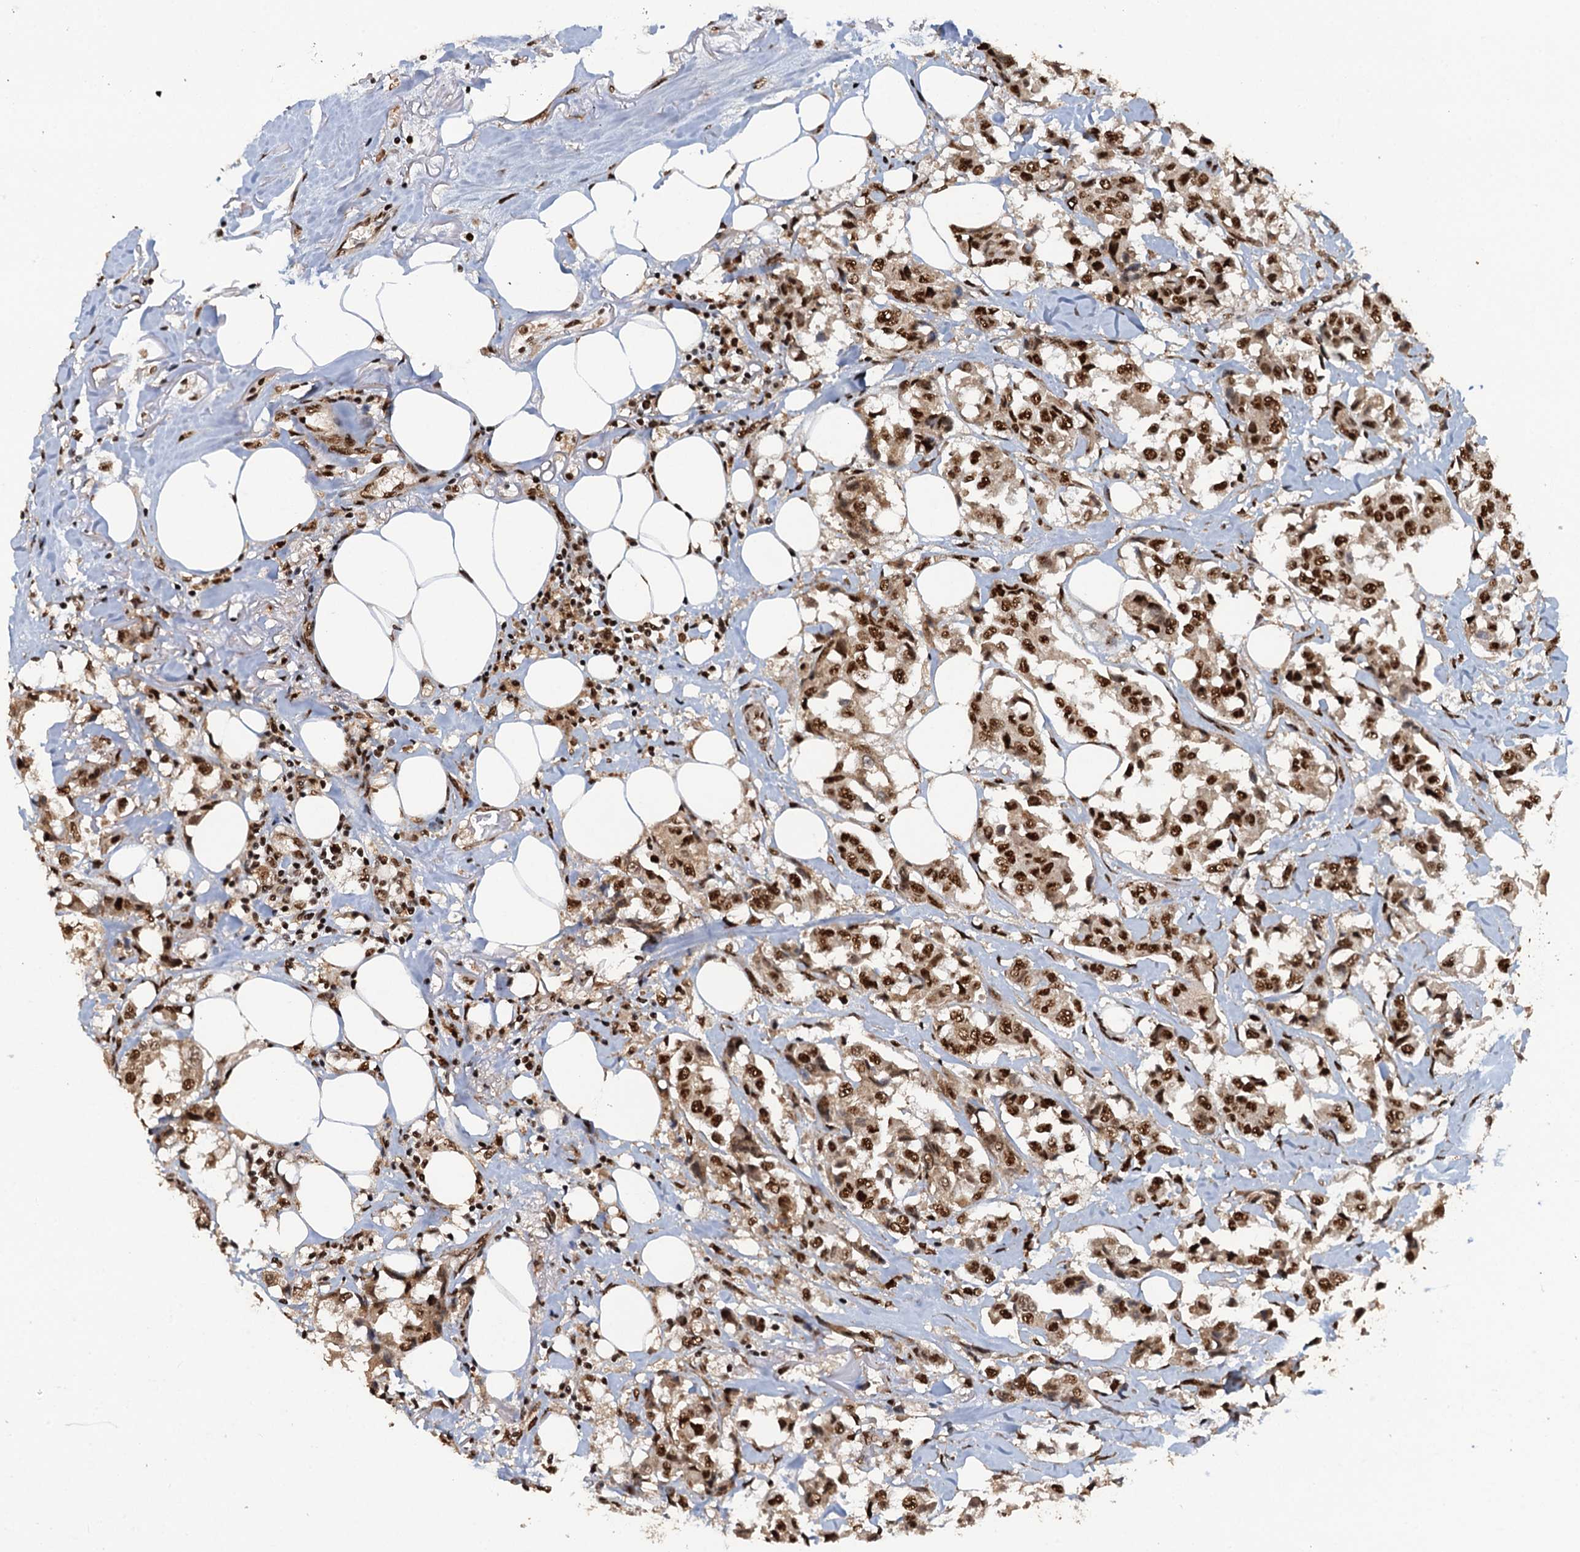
{"staining": {"intensity": "strong", "quantity": ">75%", "location": "nuclear"}, "tissue": "breast cancer", "cell_type": "Tumor cells", "image_type": "cancer", "snomed": [{"axis": "morphology", "description": "Duct carcinoma"}, {"axis": "topography", "description": "Breast"}], "caption": "Immunohistochemistry staining of breast cancer (intraductal carcinoma), which demonstrates high levels of strong nuclear staining in approximately >75% of tumor cells indicating strong nuclear protein expression. The staining was performed using DAB (3,3'-diaminobenzidine) (brown) for protein detection and nuclei were counterstained in hematoxylin (blue).", "gene": "ZC3H18", "patient": {"sex": "female", "age": 80}}